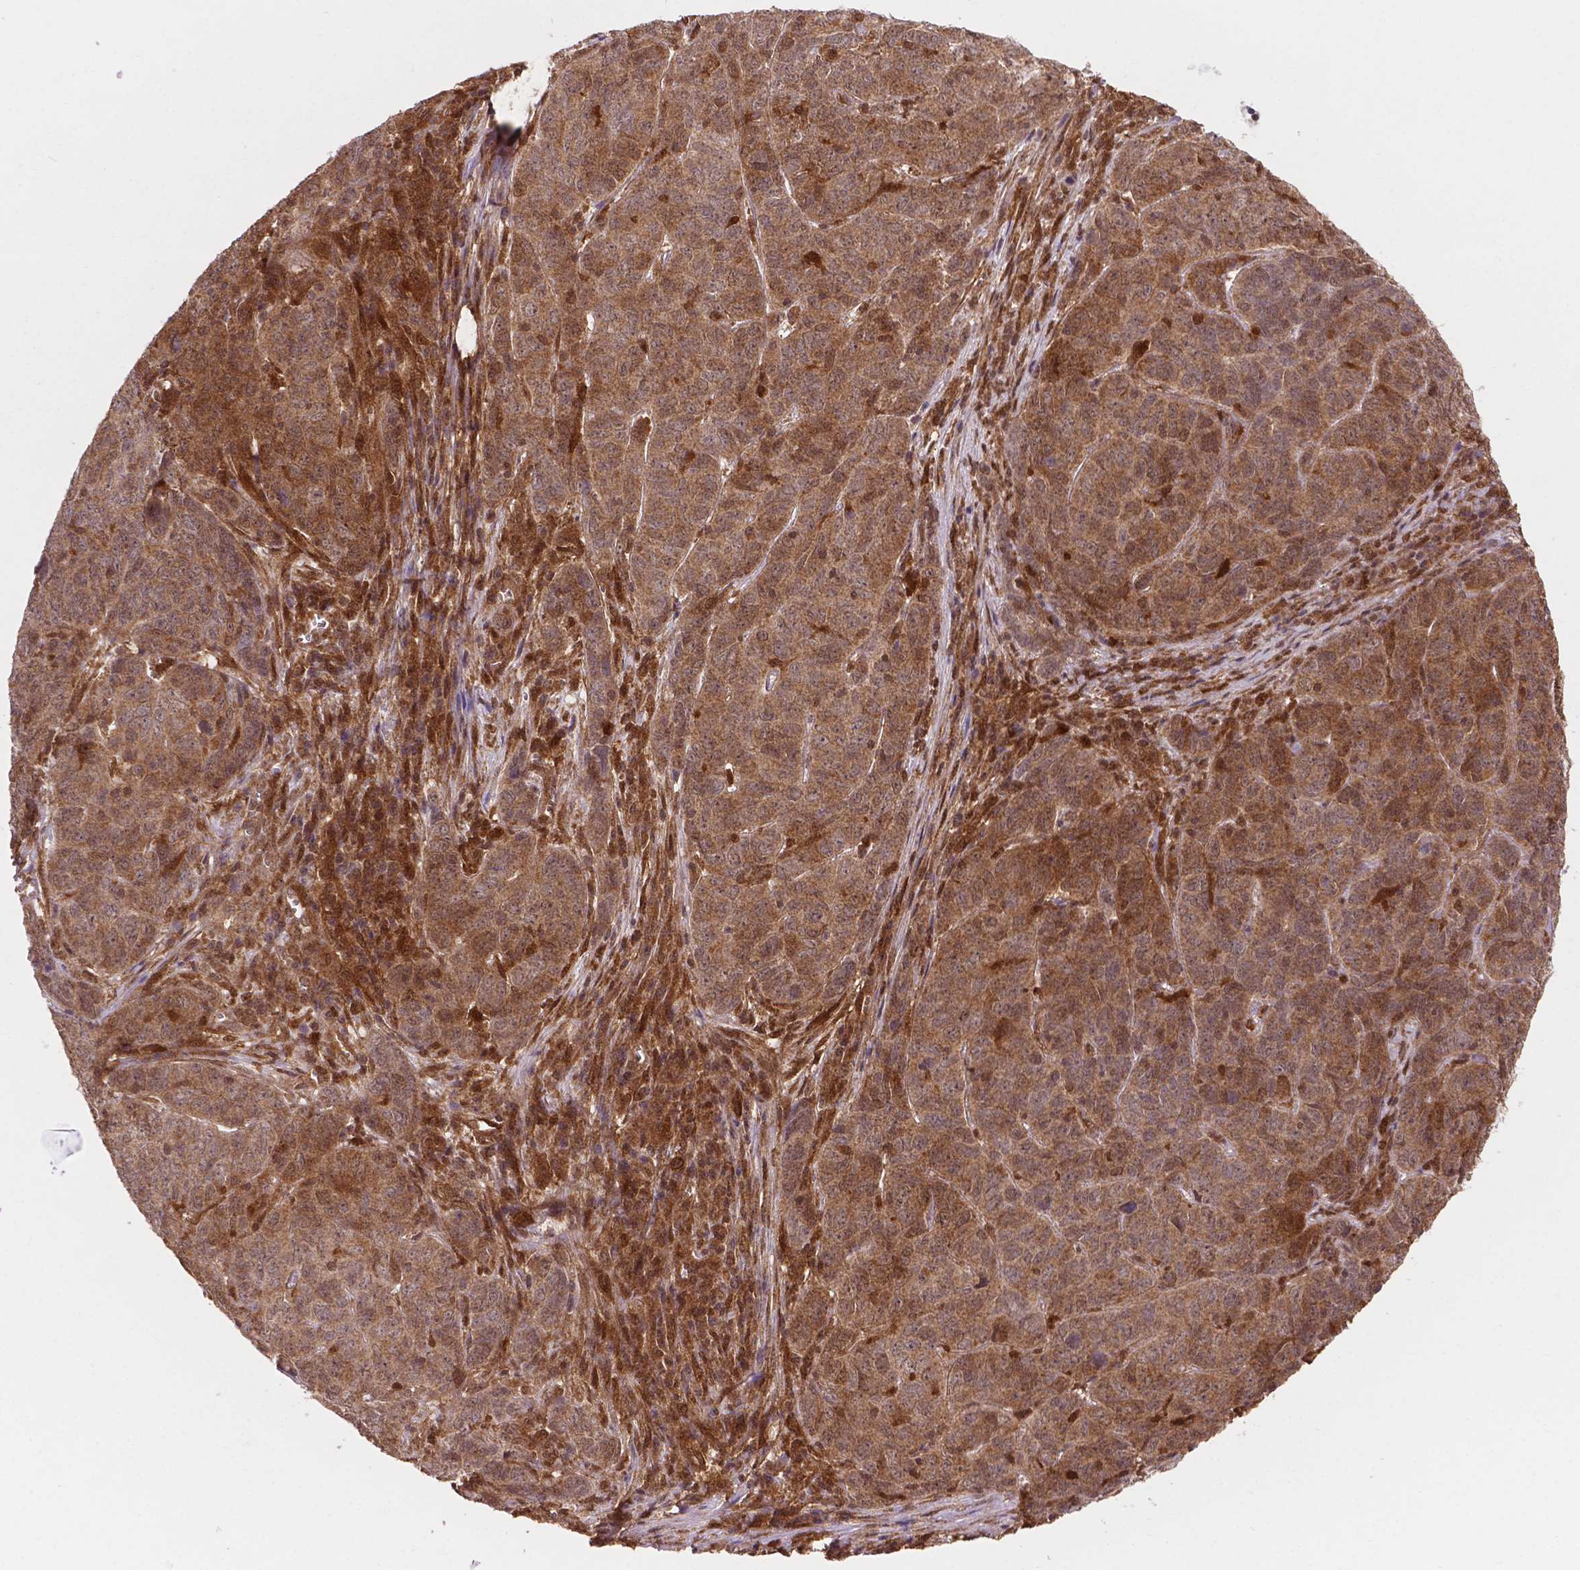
{"staining": {"intensity": "moderate", "quantity": ">75%", "location": "cytoplasmic/membranous,nuclear"}, "tissue": "skin cancer", "cell_type": "Tumor cells", "image_type": "cancer", "snomed": [{"axis": "morphology", "description": "Squamous cell carcinoma, NOS"}, {"axis": "topography", "description": "Skin"}, {"axis": "topography", "description": "Anal"}], "caption": "This is a histology image of IHC staining of skin squamous cell carcinoma, which shows moderate positivity in the cytoplasmic/membranous and nuclear of tumor cells.", "gene": "UBE2L6", "patient": {"sex": "female", "age": 51}}